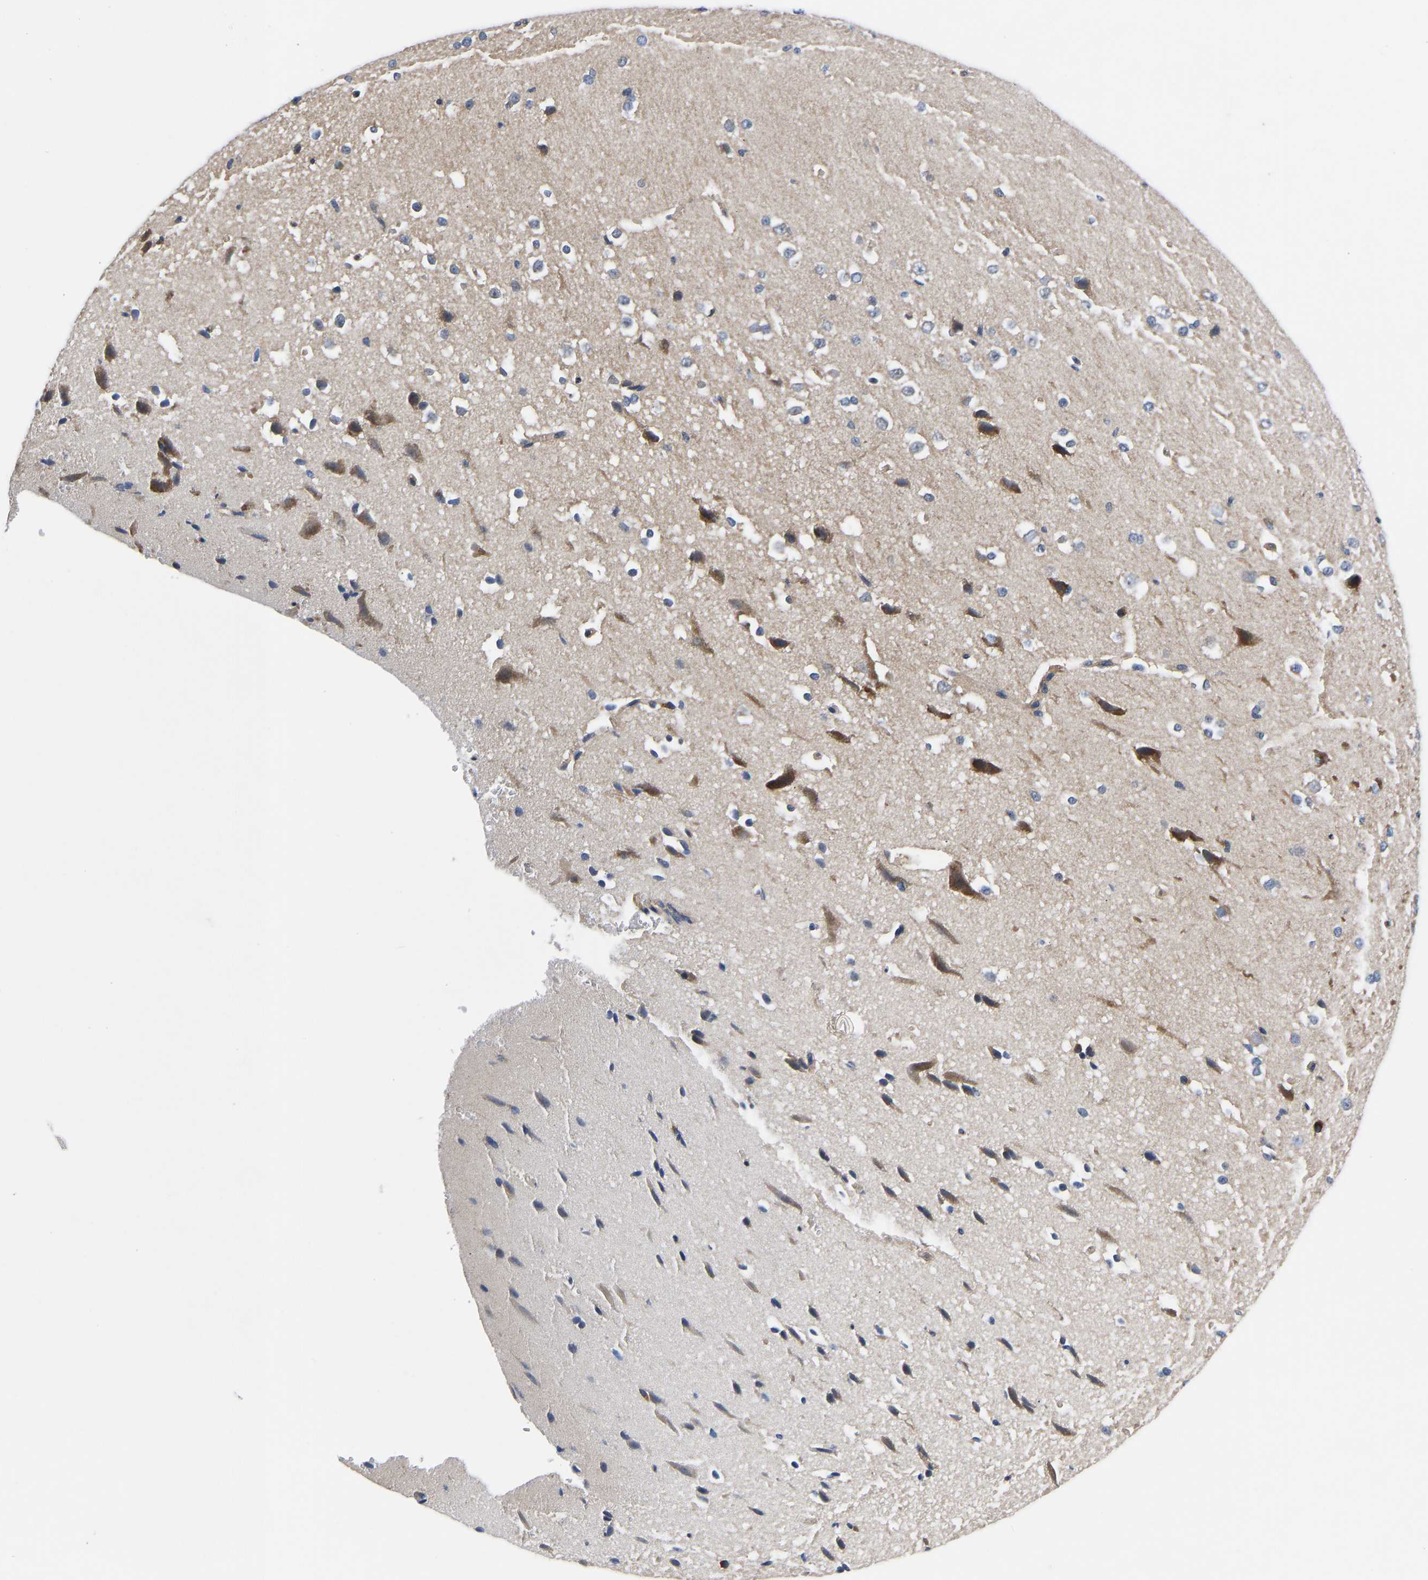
{"staining": {"intensity": "negative", "quantity": "none", "location": "none"}, "tissue": "cerebral cortex", "cell_type": "Endothelial cells", "image_type": "normal", "snomed": [{"axis": "morphology", "description": "Normal tissue, NOS"}, {"axis": "morphology", "description": "Developmental malformation"}, {"axis": "topography", "description": "Cerebral cortex"}], "caption": "This image is of benign cerebral cortex stained with IHC to label a protein in brown with the nuclei are counter-stained blue. There is no expression in endothelial cells. The staining was performed using DAB to visualize the protein expression in brown, while the nuclei were stained in blue with hematoxylin (Magnification: 20x).", "gene": "FRRS1", "patient": {"sex": "female", "age": 30}}